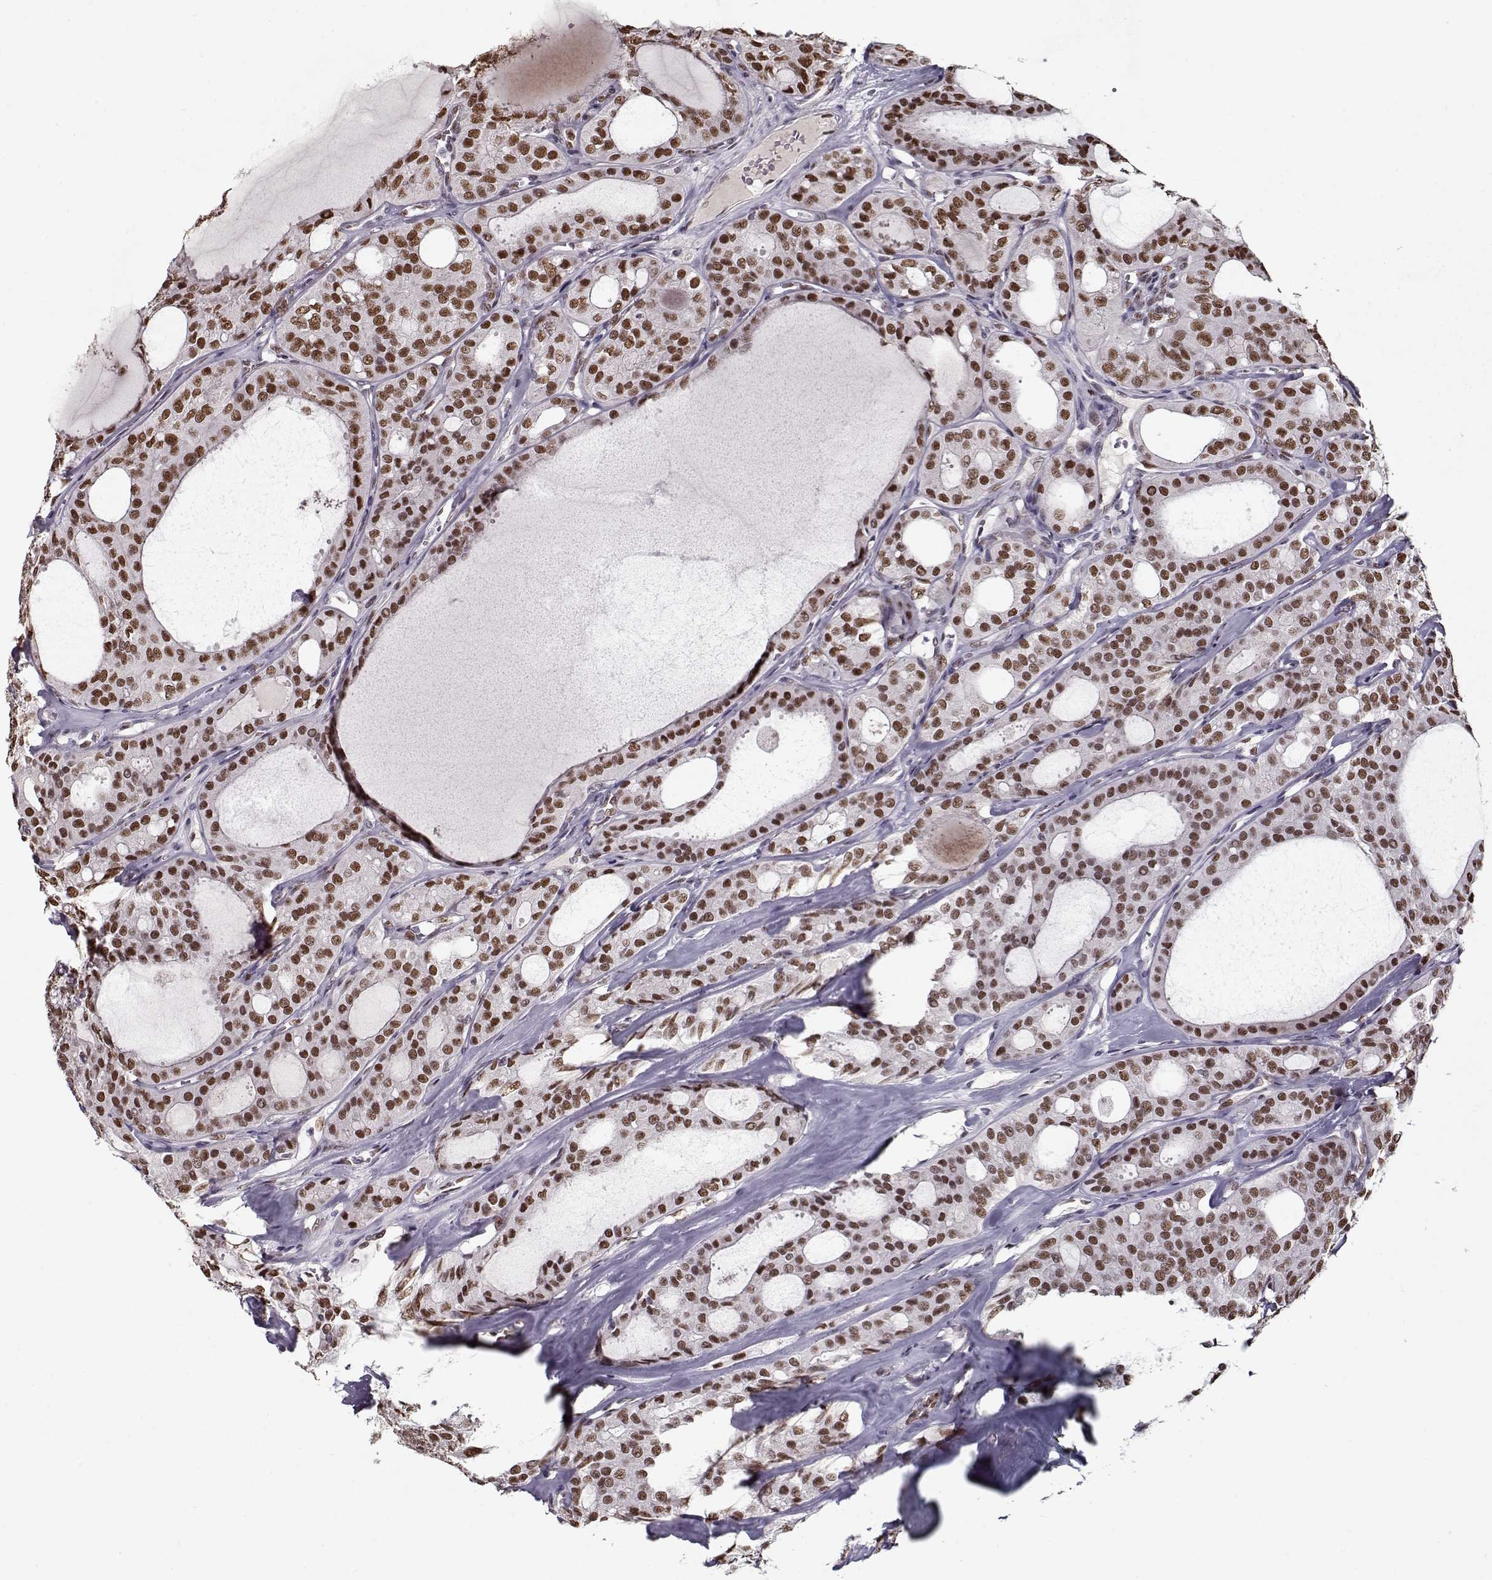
{"staining": {"intensity": "moderate", "quantity": ">75%", "location": "nuclear"}, "tissue": "thyroid cancer", "cell_type": "Tumor cells", "image_type": "cancer", "snomed": [{"axis": "morphology", "description": "Follicular adenoma carcinoma, NOS"}, {"axis": "topography", "description": "Thyroid gland"}], "caption": "A brown stain highlights moderate nuclear expression of a protein in human follicular adenoma carcinoma (thyroid) tumor cells.", "gene": "PRMT8", "patient": {"sex": "male", "age": 75}}